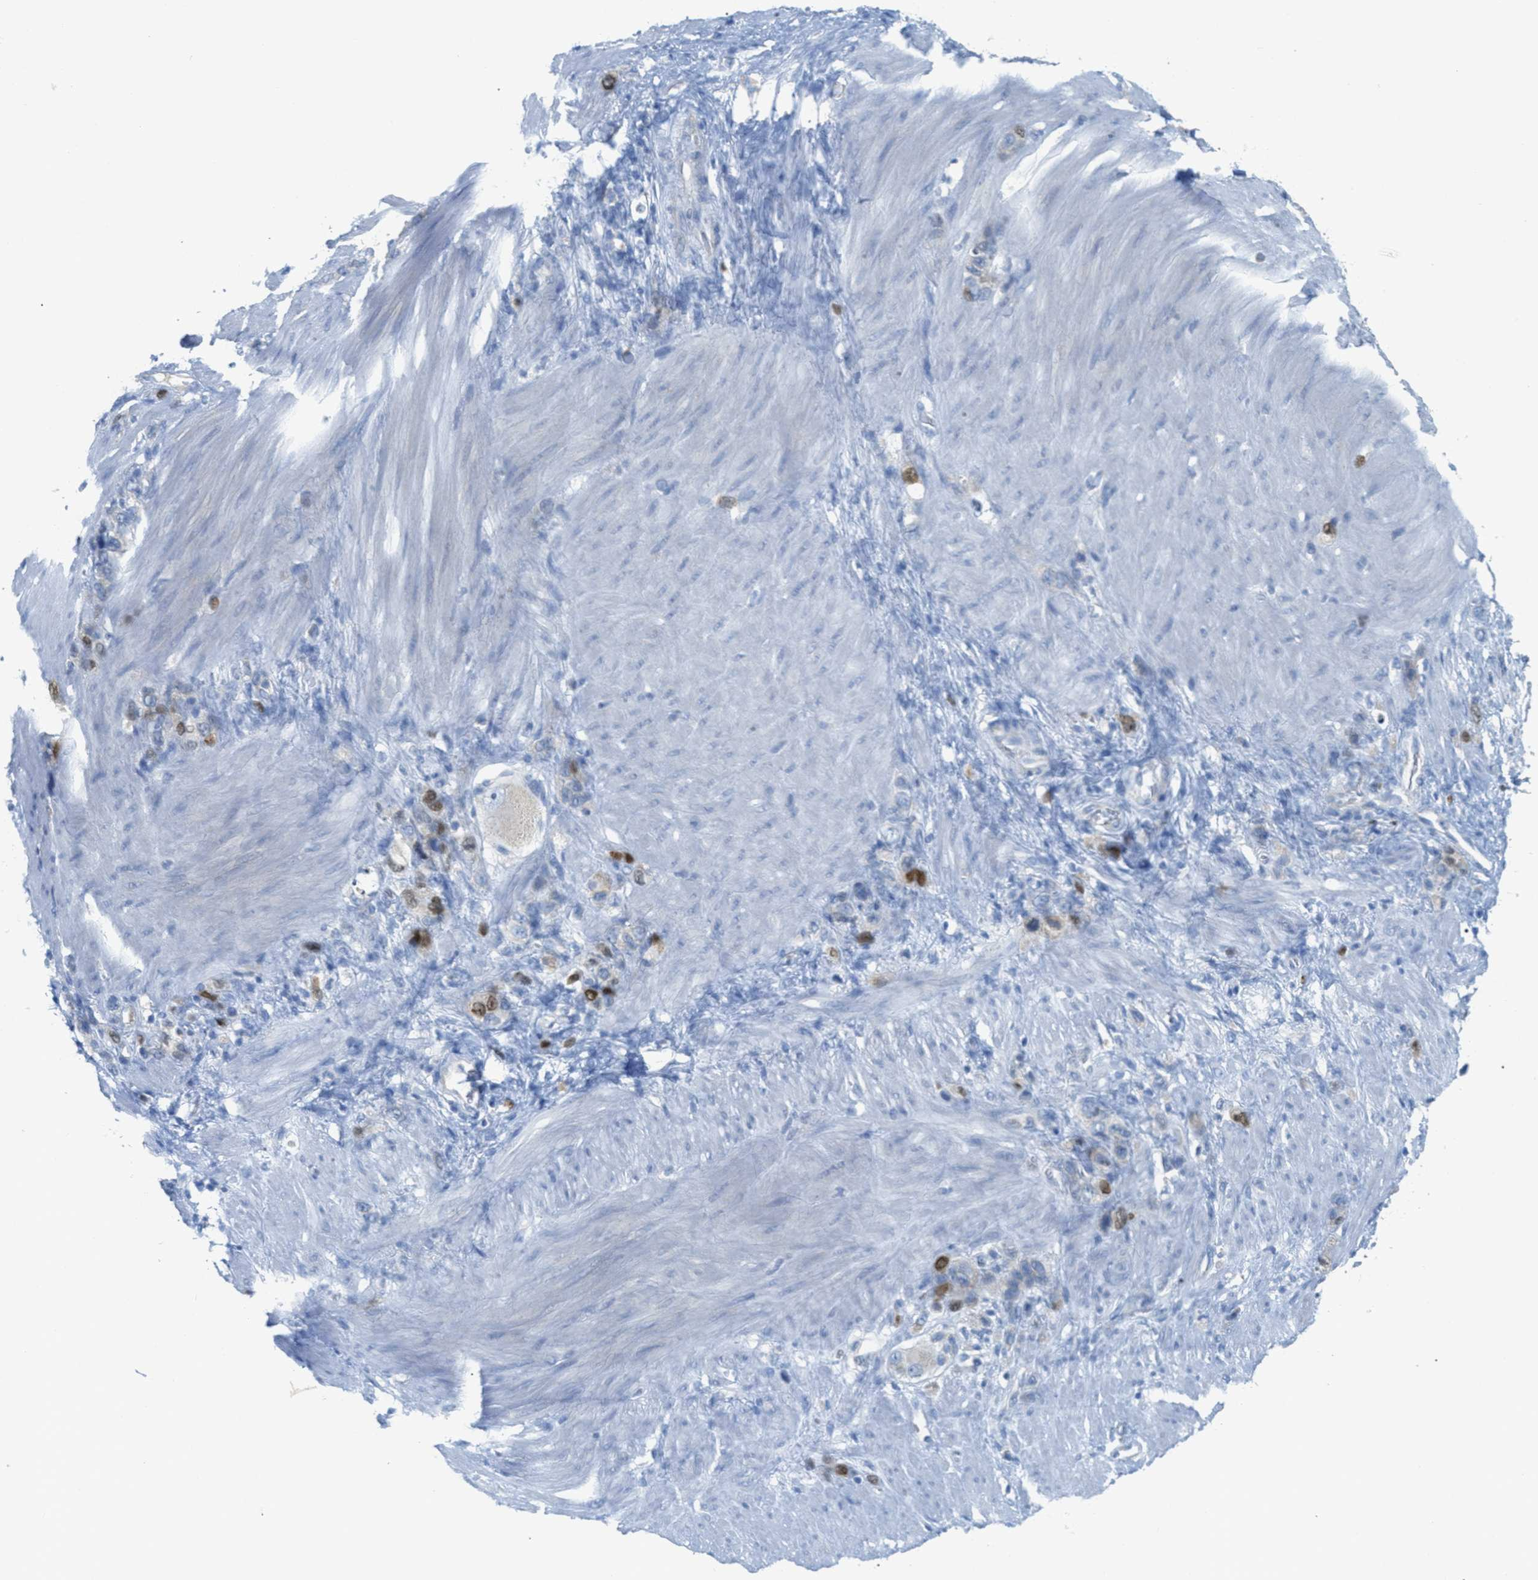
{"staining": {"intensity": "strong", "quantity": ">75%", "location": "nuclear"}, "tissue": "stomach cancer", "cell_type": "Tumor cells", "image_type": "cancer", "snomed": [{"axis": "morphology", "description": "Adenocarcinoma, NOS"}, {"axis": "morphology", "description": "Adenocarcinoma, High grade"}, {"axis": "topography", "description": "Stomach, upper"}, {"axis": "topography", "description": "Stomach, lower"}], "caption": "Strong nuclear protein staining is seen in approximately >75% of tumor cells in adenocarcinoma (stomach).", "gene": "ORC6", "patient": {"sex": "female", "age": 65}}